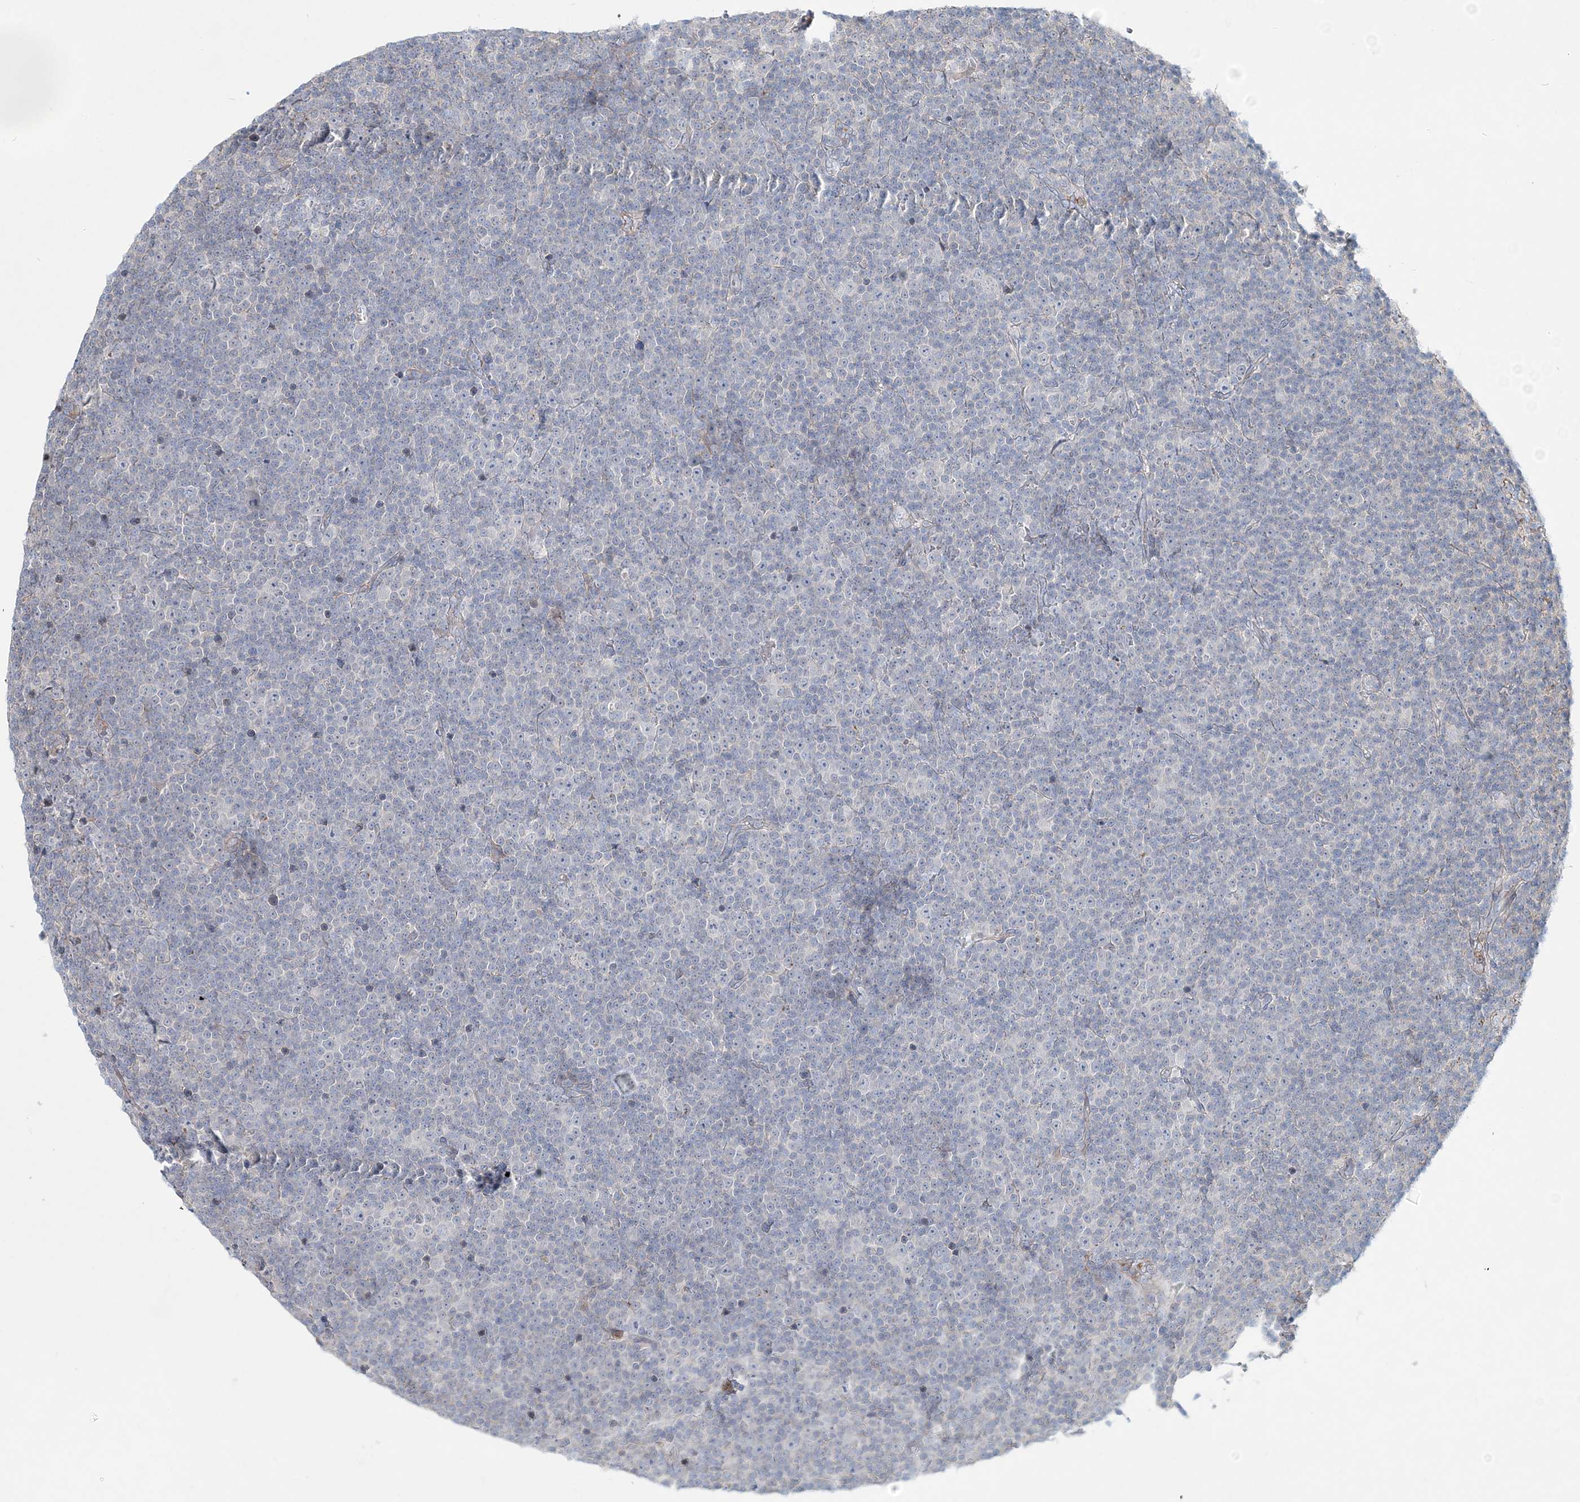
{"staining": {"intensity": "negative", "quantity": "none", "location": "none"}, "tissue": "lymphoma", "cell_type": "Tumor cells", "image_type": "cancer", "snomed": [{"axis": "morphology", "description": "Malignant lymphoma, non-Hodgkin's type, Low grade"}, {"axis": "topography", "description": "Lymph node"}], "caption": "A high-resolution image shows IHC staining of lymphoma, which displays no significant positivity in tumor cells.", "gene": "DNAH5", "patient": {"sex": "female", "age": 67}}